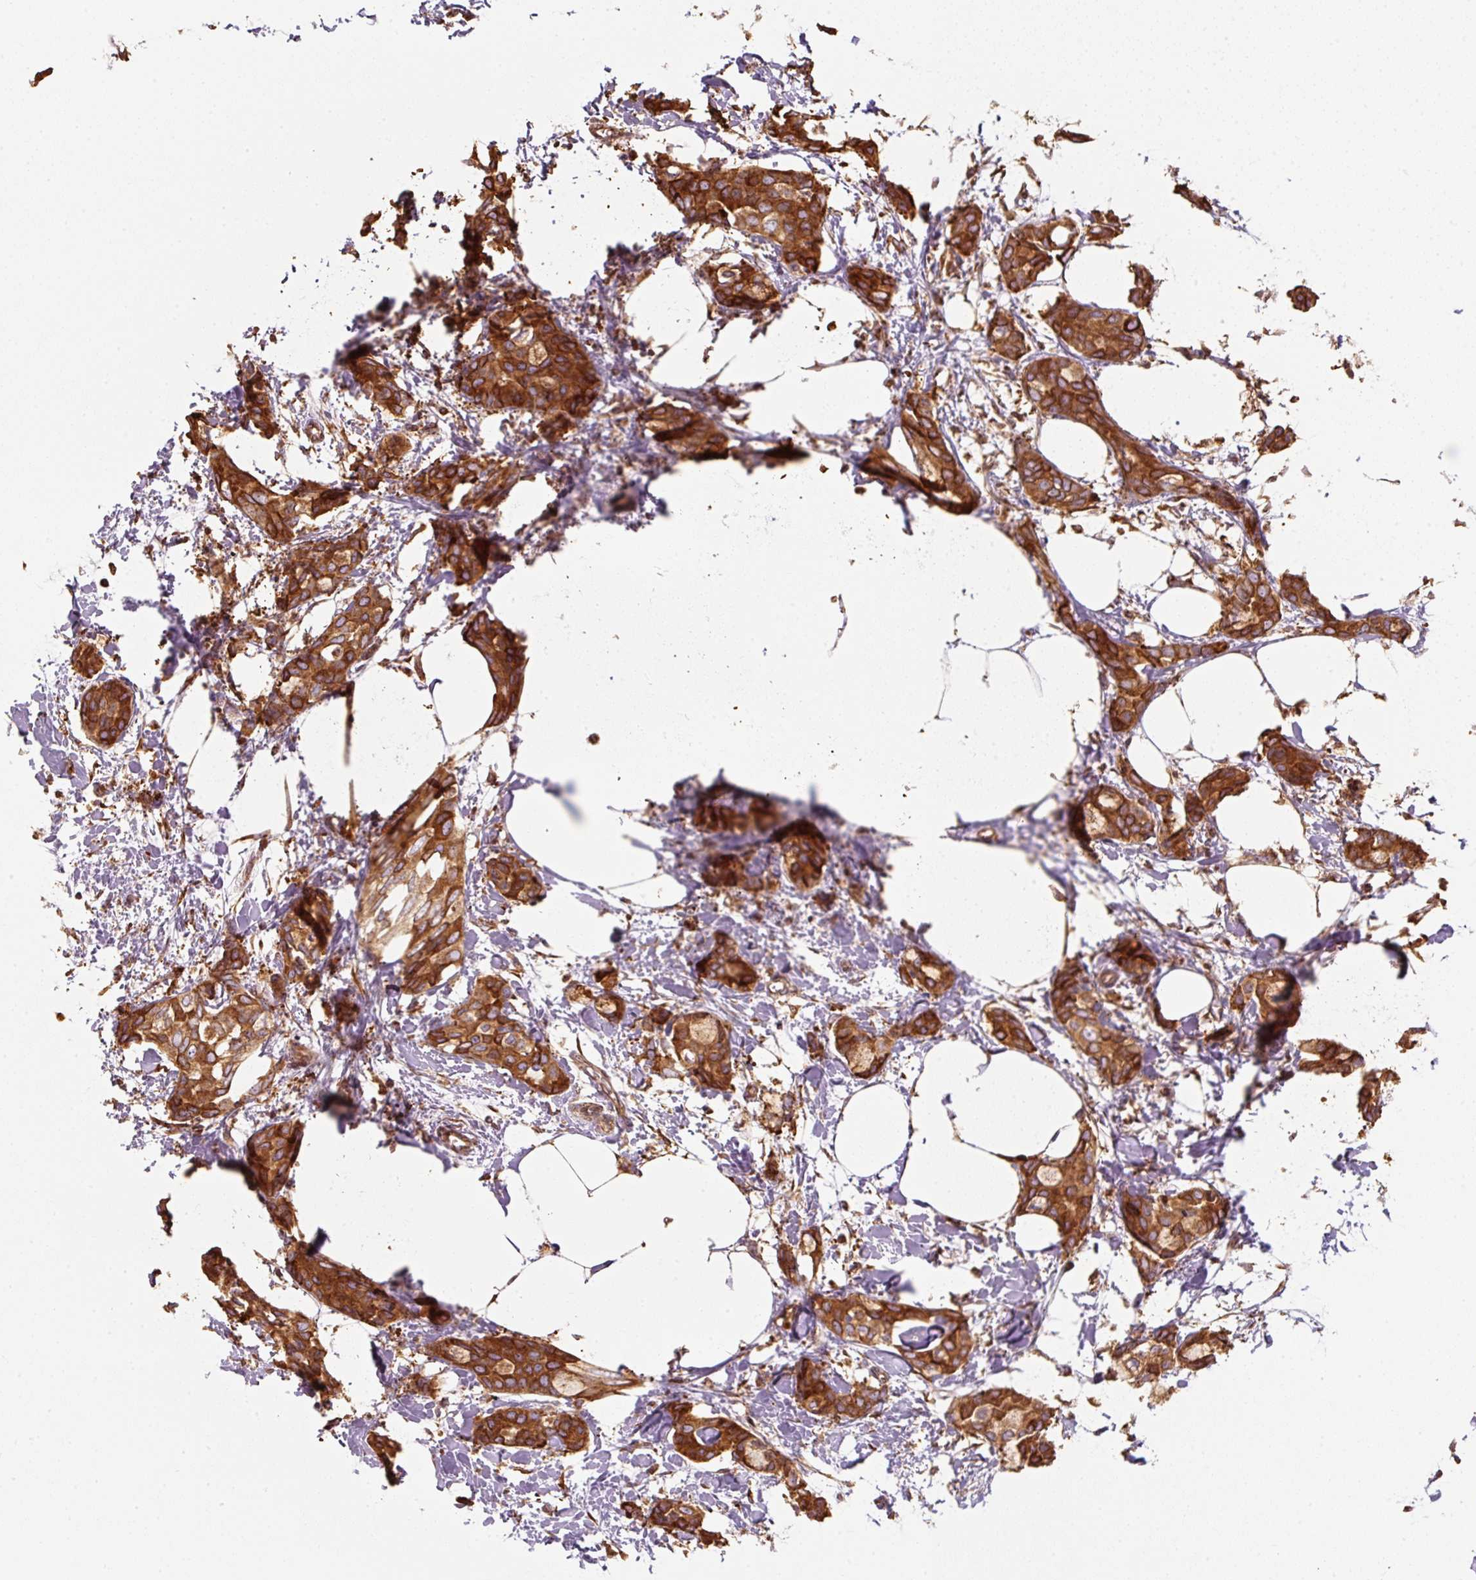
{"staining": {"intensity": "strong", "quantity": ">75%", "location": "cytoplasmic/membranous"}, "tissue": "breast cancer", "cell_type": "Tumor cells", "image_type": "cancer", "snomed": [{"axis": "morphology", "description": "Duct carcinoma"}, {"axis": "topography", "description": "Breast"}], "caption": "Breast cancer (intraductal carcinoma) stained for a protein exhibits strong cytoplasmic/membranous positivity in tumor cells.", "gene": "PRKCSH", "patient": {"sex": "female", "age": 73}}